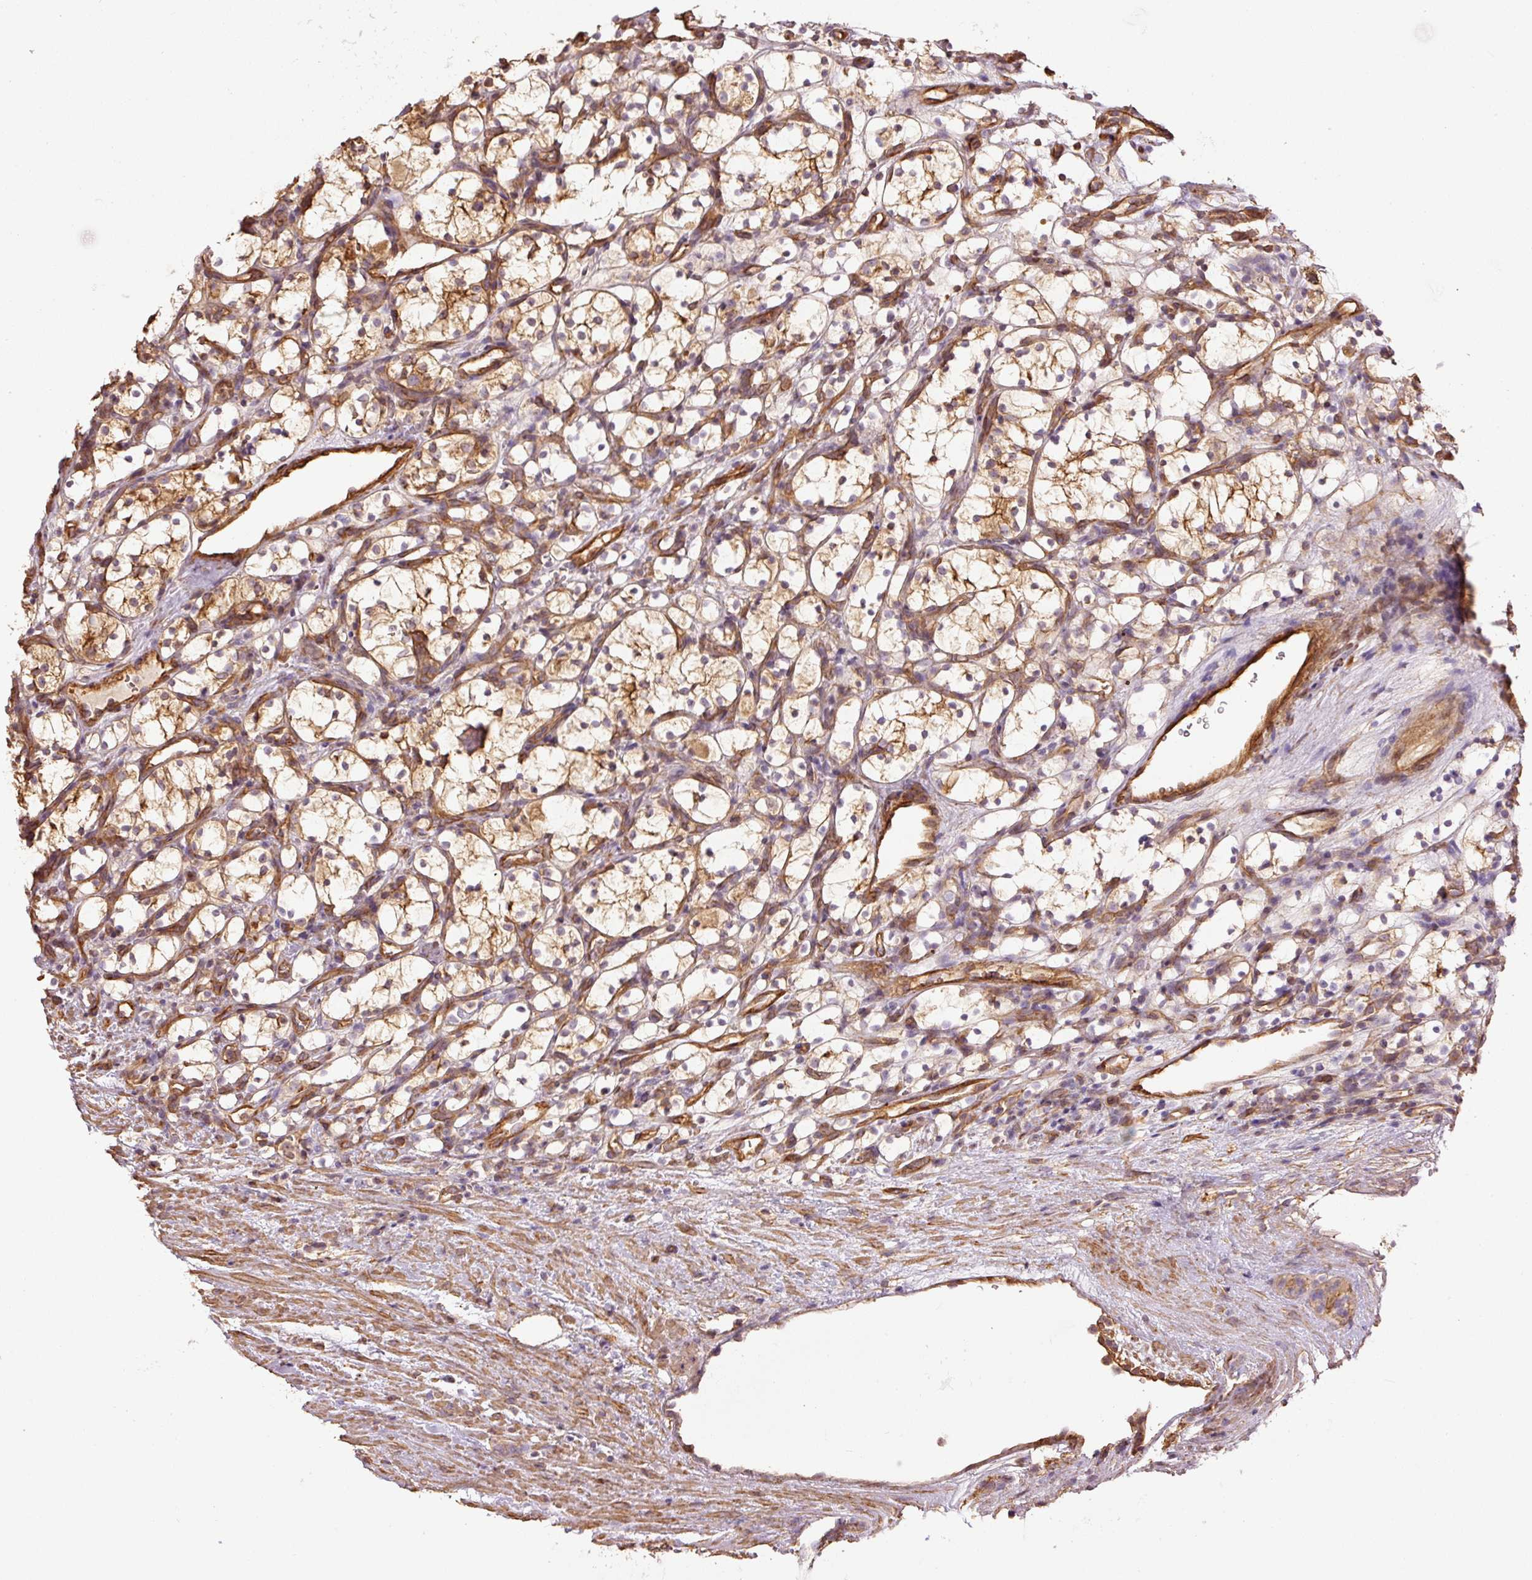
{"staining": {"intensity": "moderate", "quantity": "25%-75%", "location": "cytoplasmic/membranous"}, "tissue": "renal cancer", "cell_type": "Tumor cells", "image_type": "cancer", "snomed": [{"axis": "morphology", "description": "Adenocarcinoma, NOS"}, {"axis": "topography", "description": "Kidney"}], "caption": "Moderate cytoplasmic/membranous protein expression is appreciated in about 25%-75% of tumor cells in renal cancer. (brown staining indicates protein expression, while blue staining denotes nuclei).", "gene": "PPP1R1B", "patient": {"sex": "female", "age": 69}}